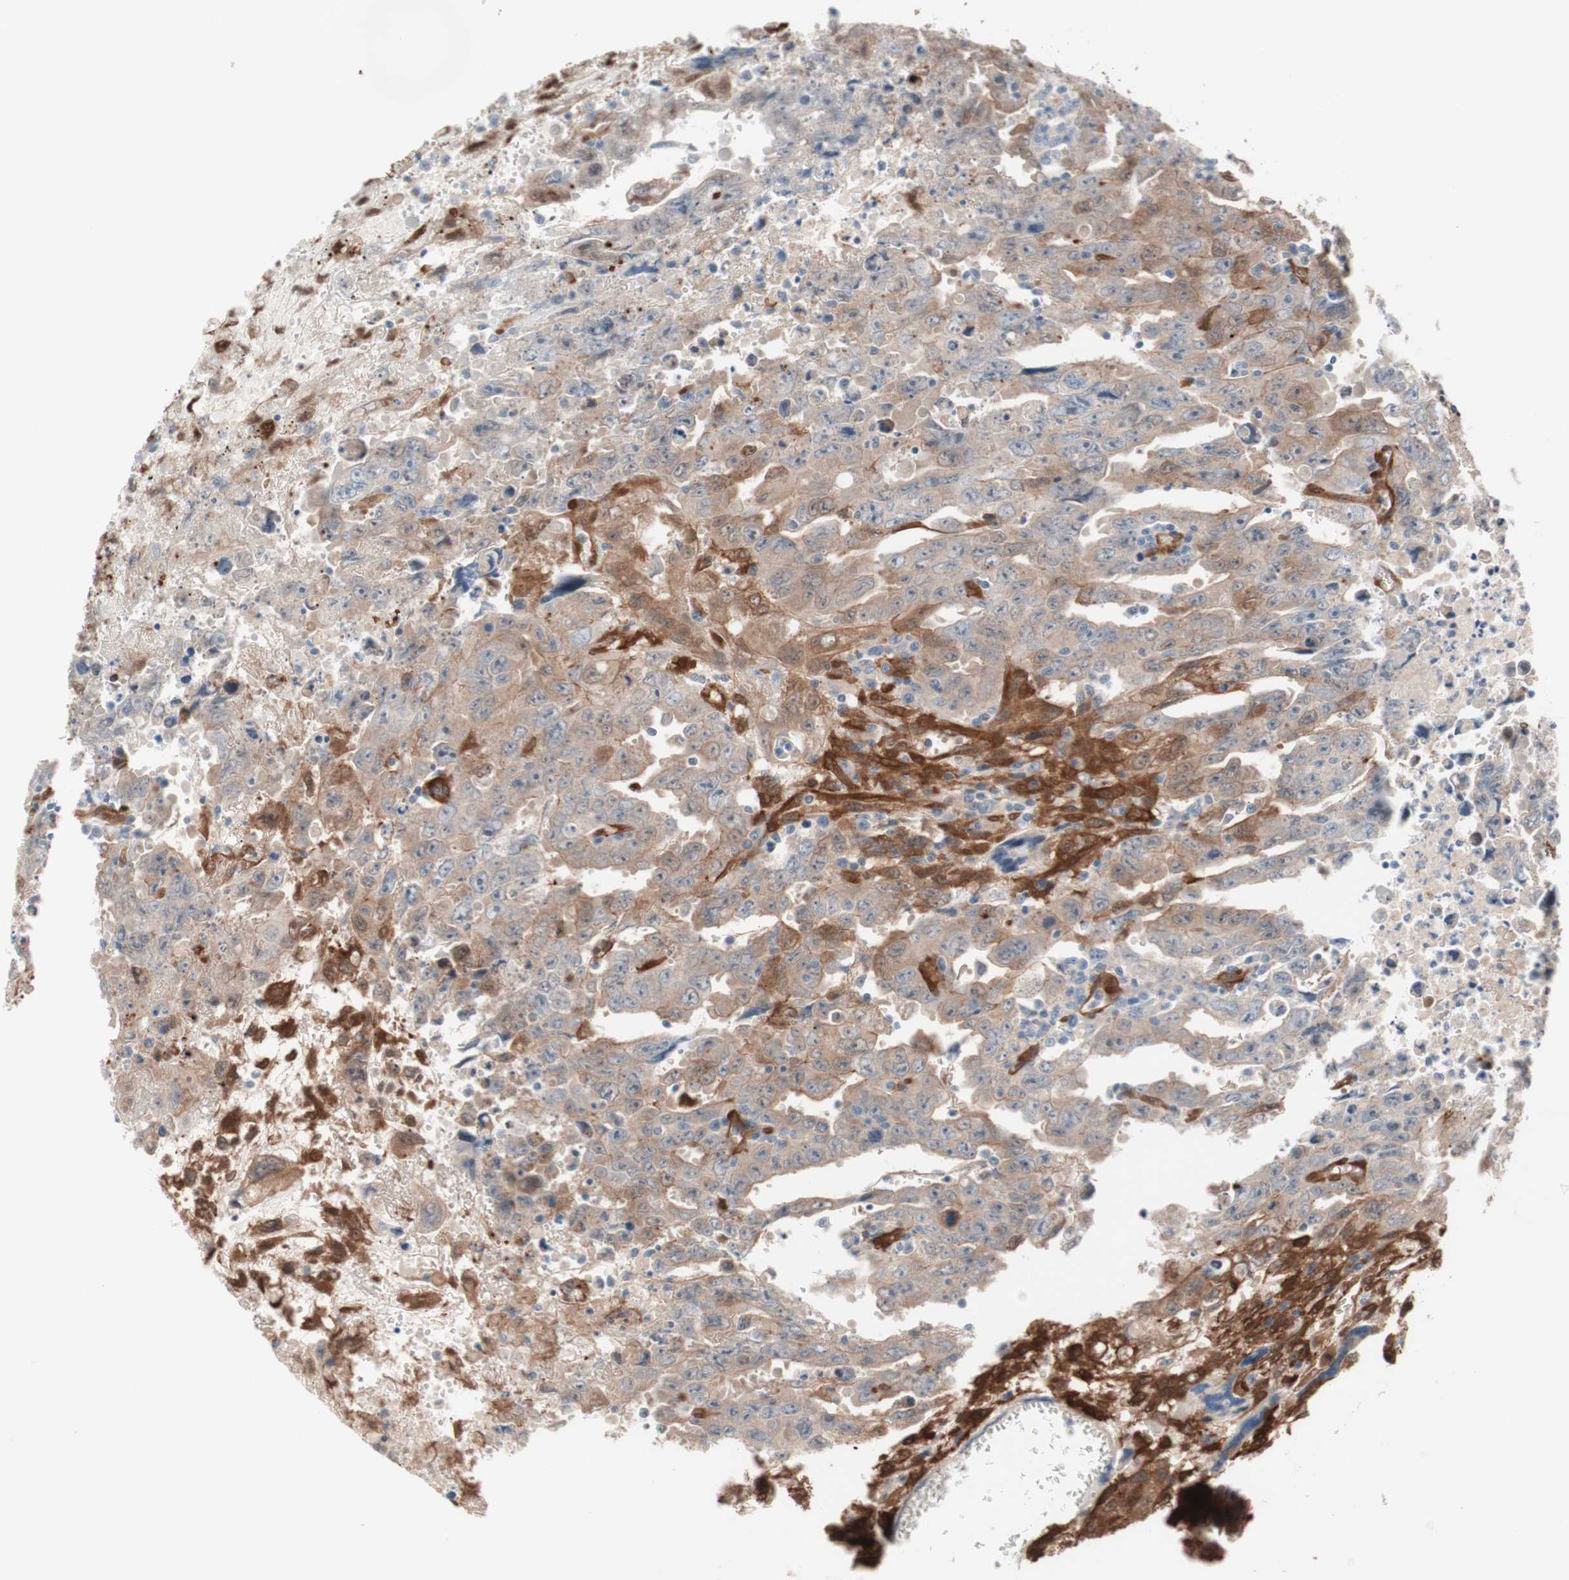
{"staining": {"intensity": "strong", "quantity": "<25%", "location": "cytoplasmic/membranous"}, "tissue": "testis cancer", "cell_type": "Tumor cells", "image_type": "cancer", "snomed": [{"axis": "morphology", "description": "Carcinoma, Embryonal, NOS"}, {"axis": "topography", "description": "Testis"}], "caption": "Immunohistochemical staining of human testis cancer shows medium levels of strong cytoplasmic/membranous expression in about <25% of tumor cells.", "gene": "CNN3", "patient": {"sex": "male", "age": 28}}